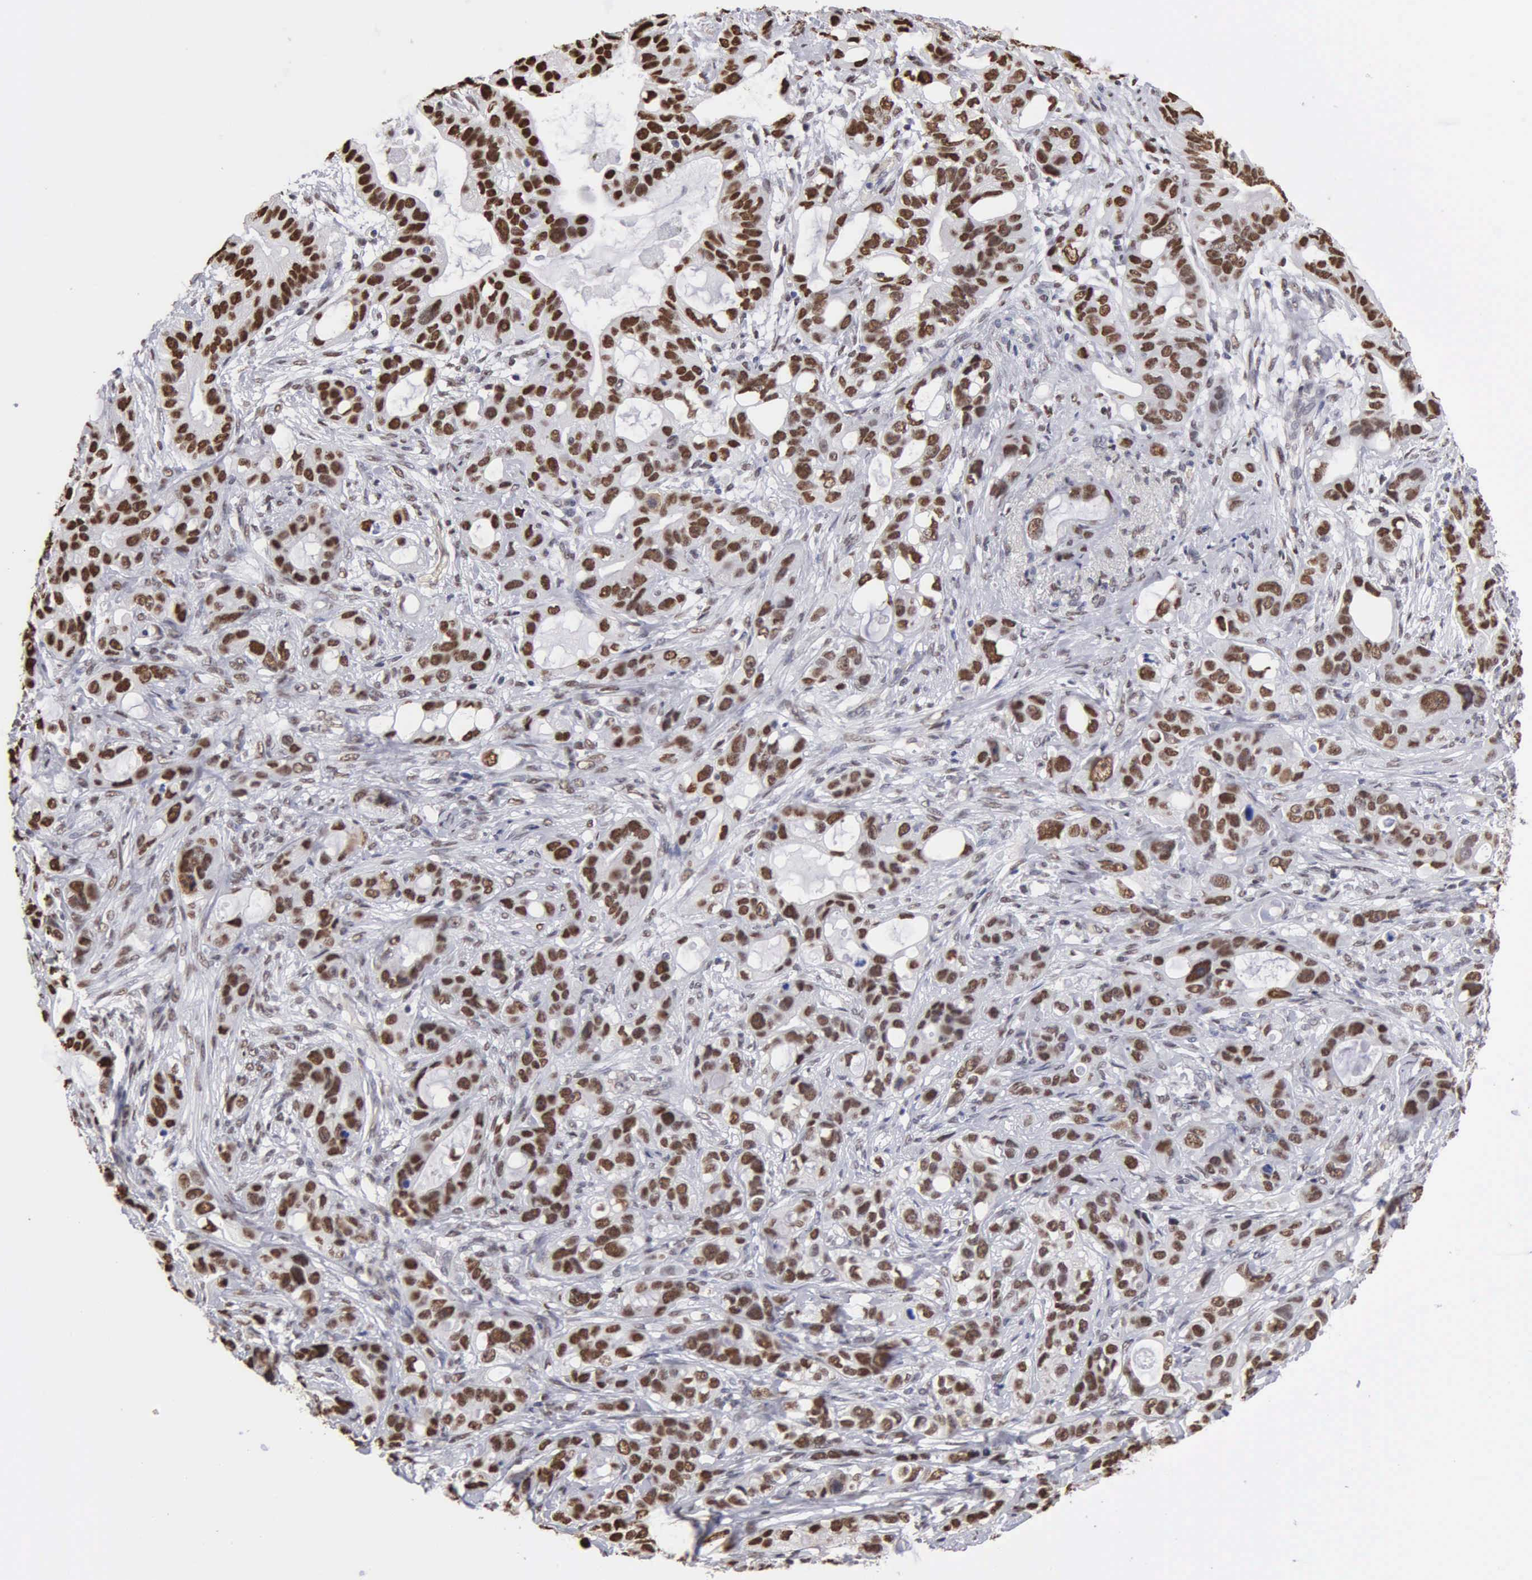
{"staining": {"intensity": "strong", "quantity": ">75%", "location": "nuclear"}, "tissue": "stomach cancer", "cell_type": "Tumor cells", "image_type": "cancer", "snomed": [{"axis": "morphology", "description": "Adenocarcinoma, NOS"}, {"axis": "topography", "description": "Stomach, upper"}], "caption": "Immunohistochemistry (IHC) of stomach cancer reveals high levels of strong nuclear positivity in approximately >75% of tumor cells.", "gene": "CCNG1", "patient": {"sex": "male", "age": 47}}